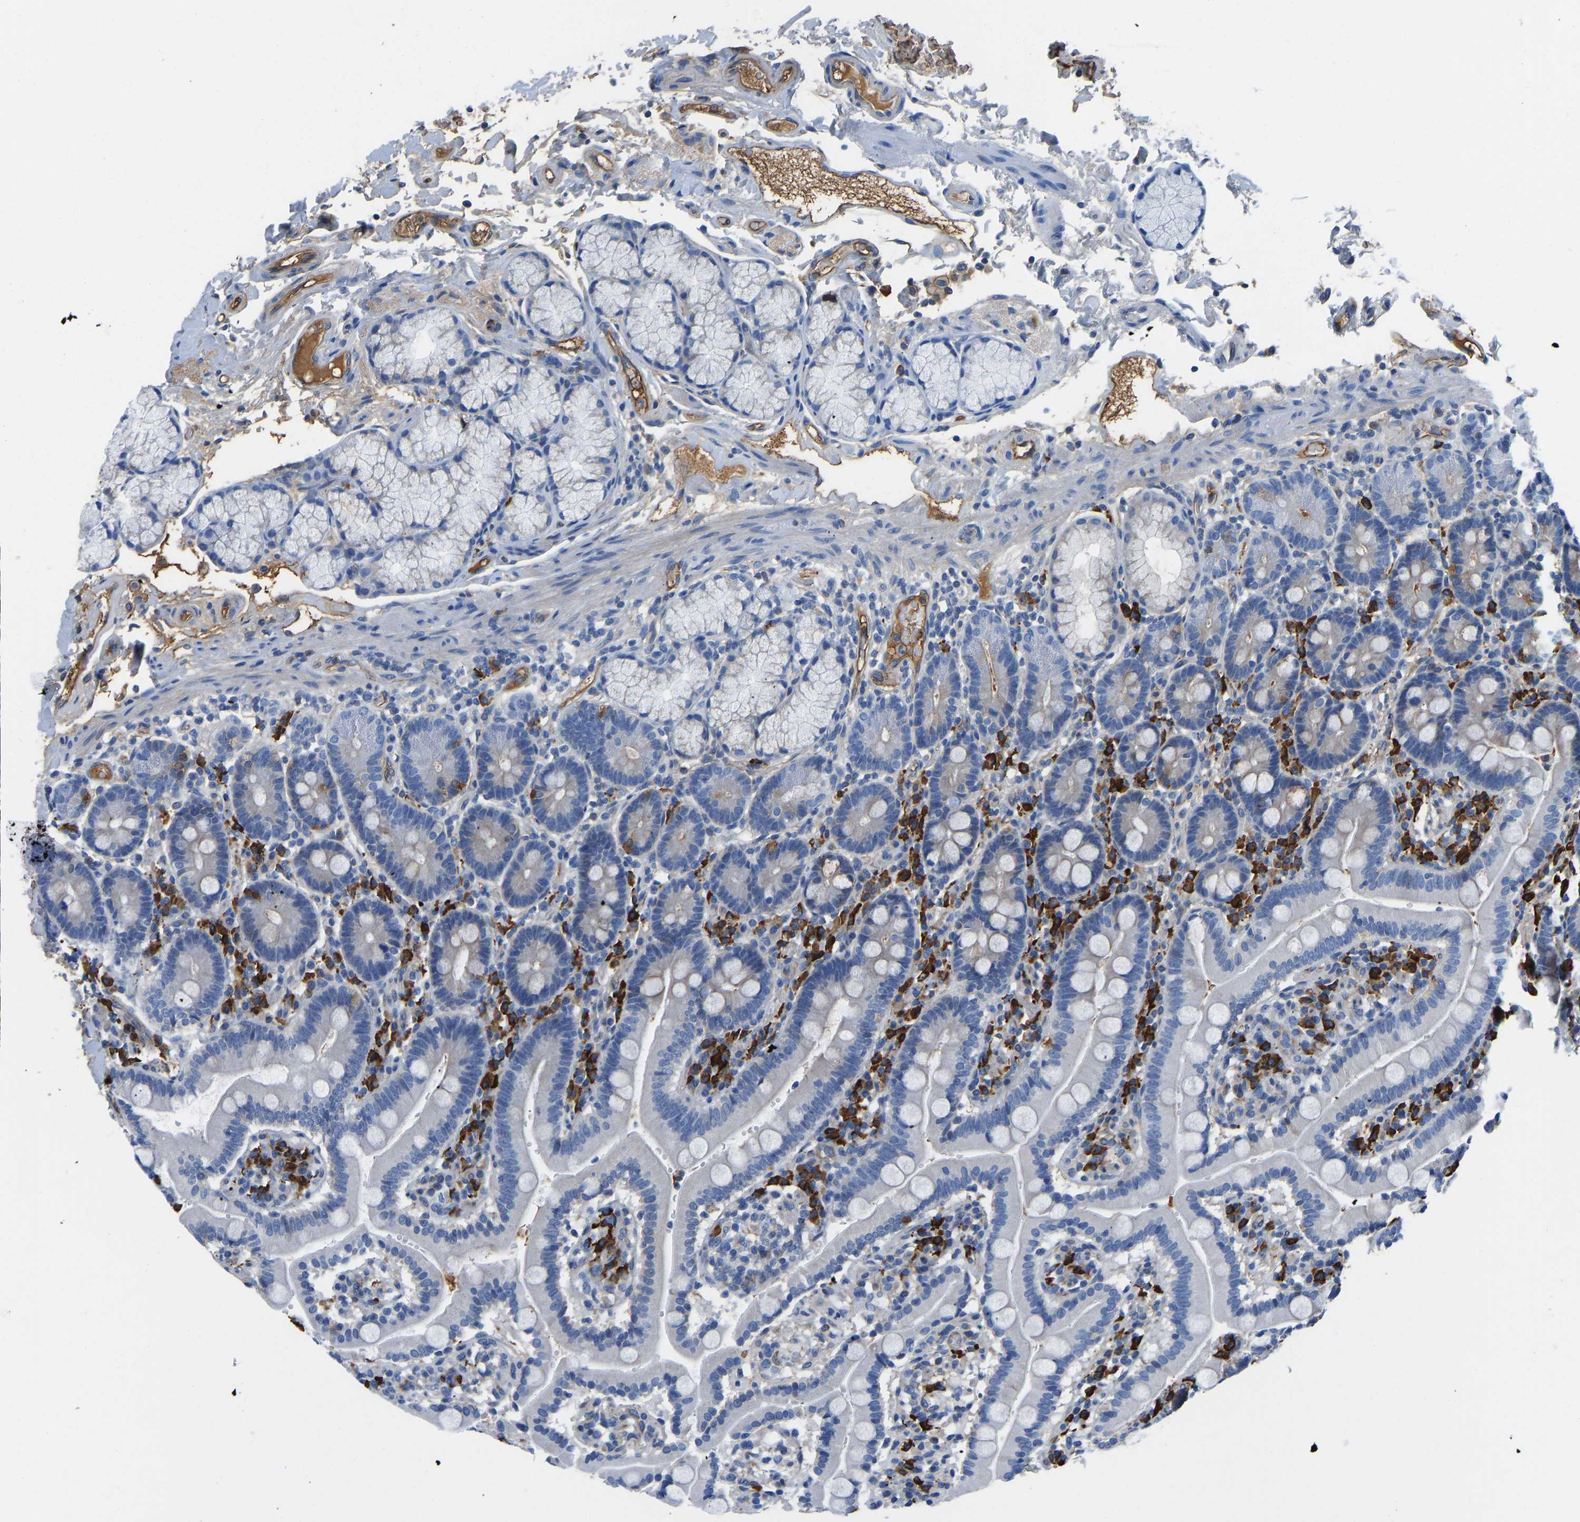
{"staining": {"intensity": "negative", "quantity": "none", "location": "none"}, "tissue": "duodenum", "cell_type": "Glandular cells", "image_type": "normal", "snomed": [{"axis": "morphology", "description": "Normal tissue, NOS"}, {"axis": "topography", "description": "Small intestine, NOS"}], "caption": "DAB immunohistochemical staining of benign human duodenum exhibits no significant staining in glandular cells.", "gene": "HSPG2", "patient": {"sex": "female", "age": 71}}